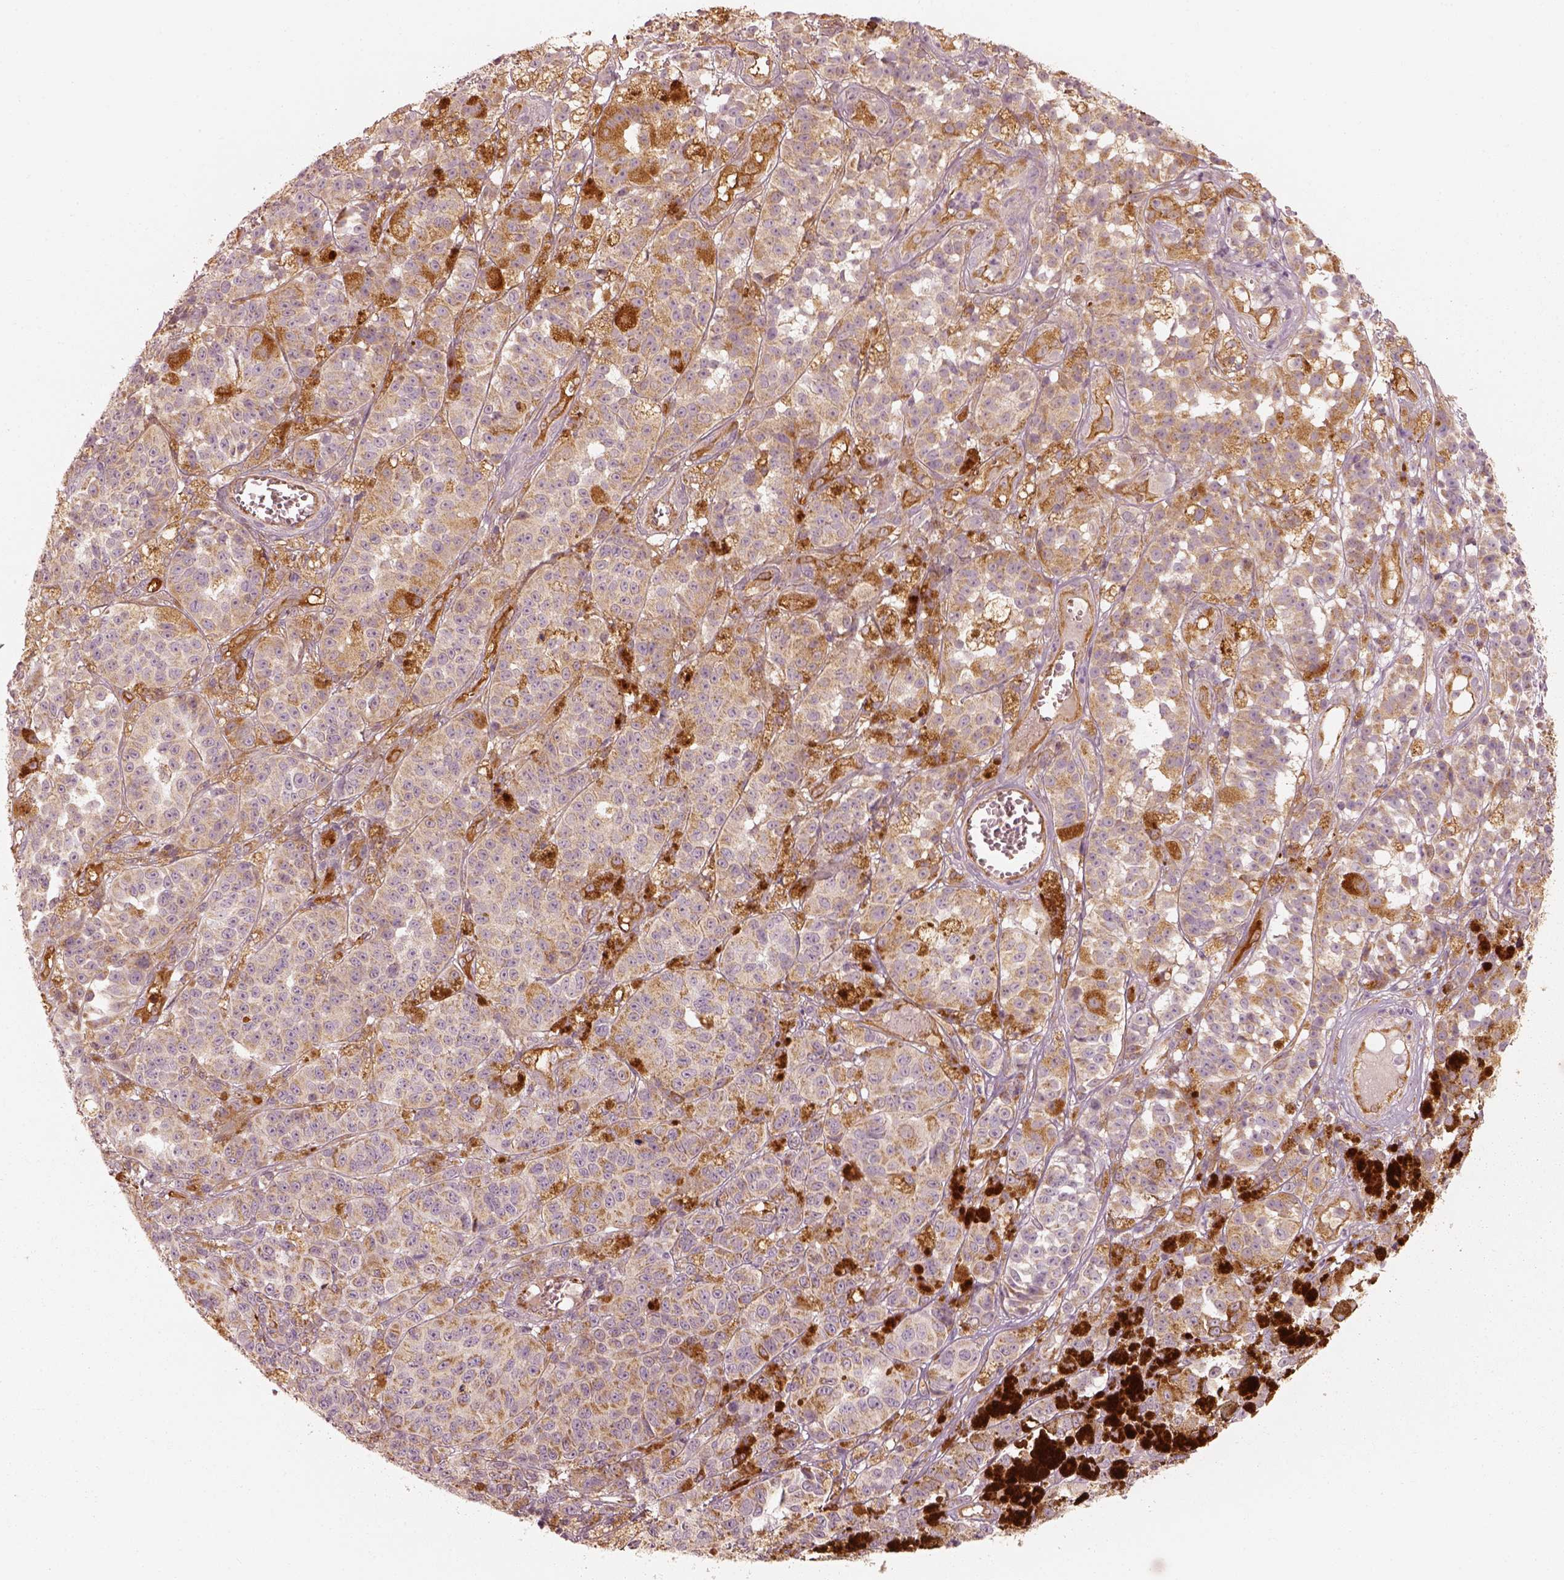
{"staining": {"intensity": "moderate", "quantity": ">75%", "location": "cytoplasmic/membranous"}, "tissue": "melanoma", "cell_type": "Tumor cells", "image_type": "cancer", "snomed": [{"axis": "morphology", "description": "Malignant melanoma, NOS"}, {"axis": "topography", "description": "Skin"}], "caption": "A high-resolution photomicrograph shows IHC staining of melanoma, which displays moderate cytoplasmic/membranous staining in approximately >75% of tumor cells.", "gene": "FSCN1", "patient": {"sex": "female", "age": 58}}